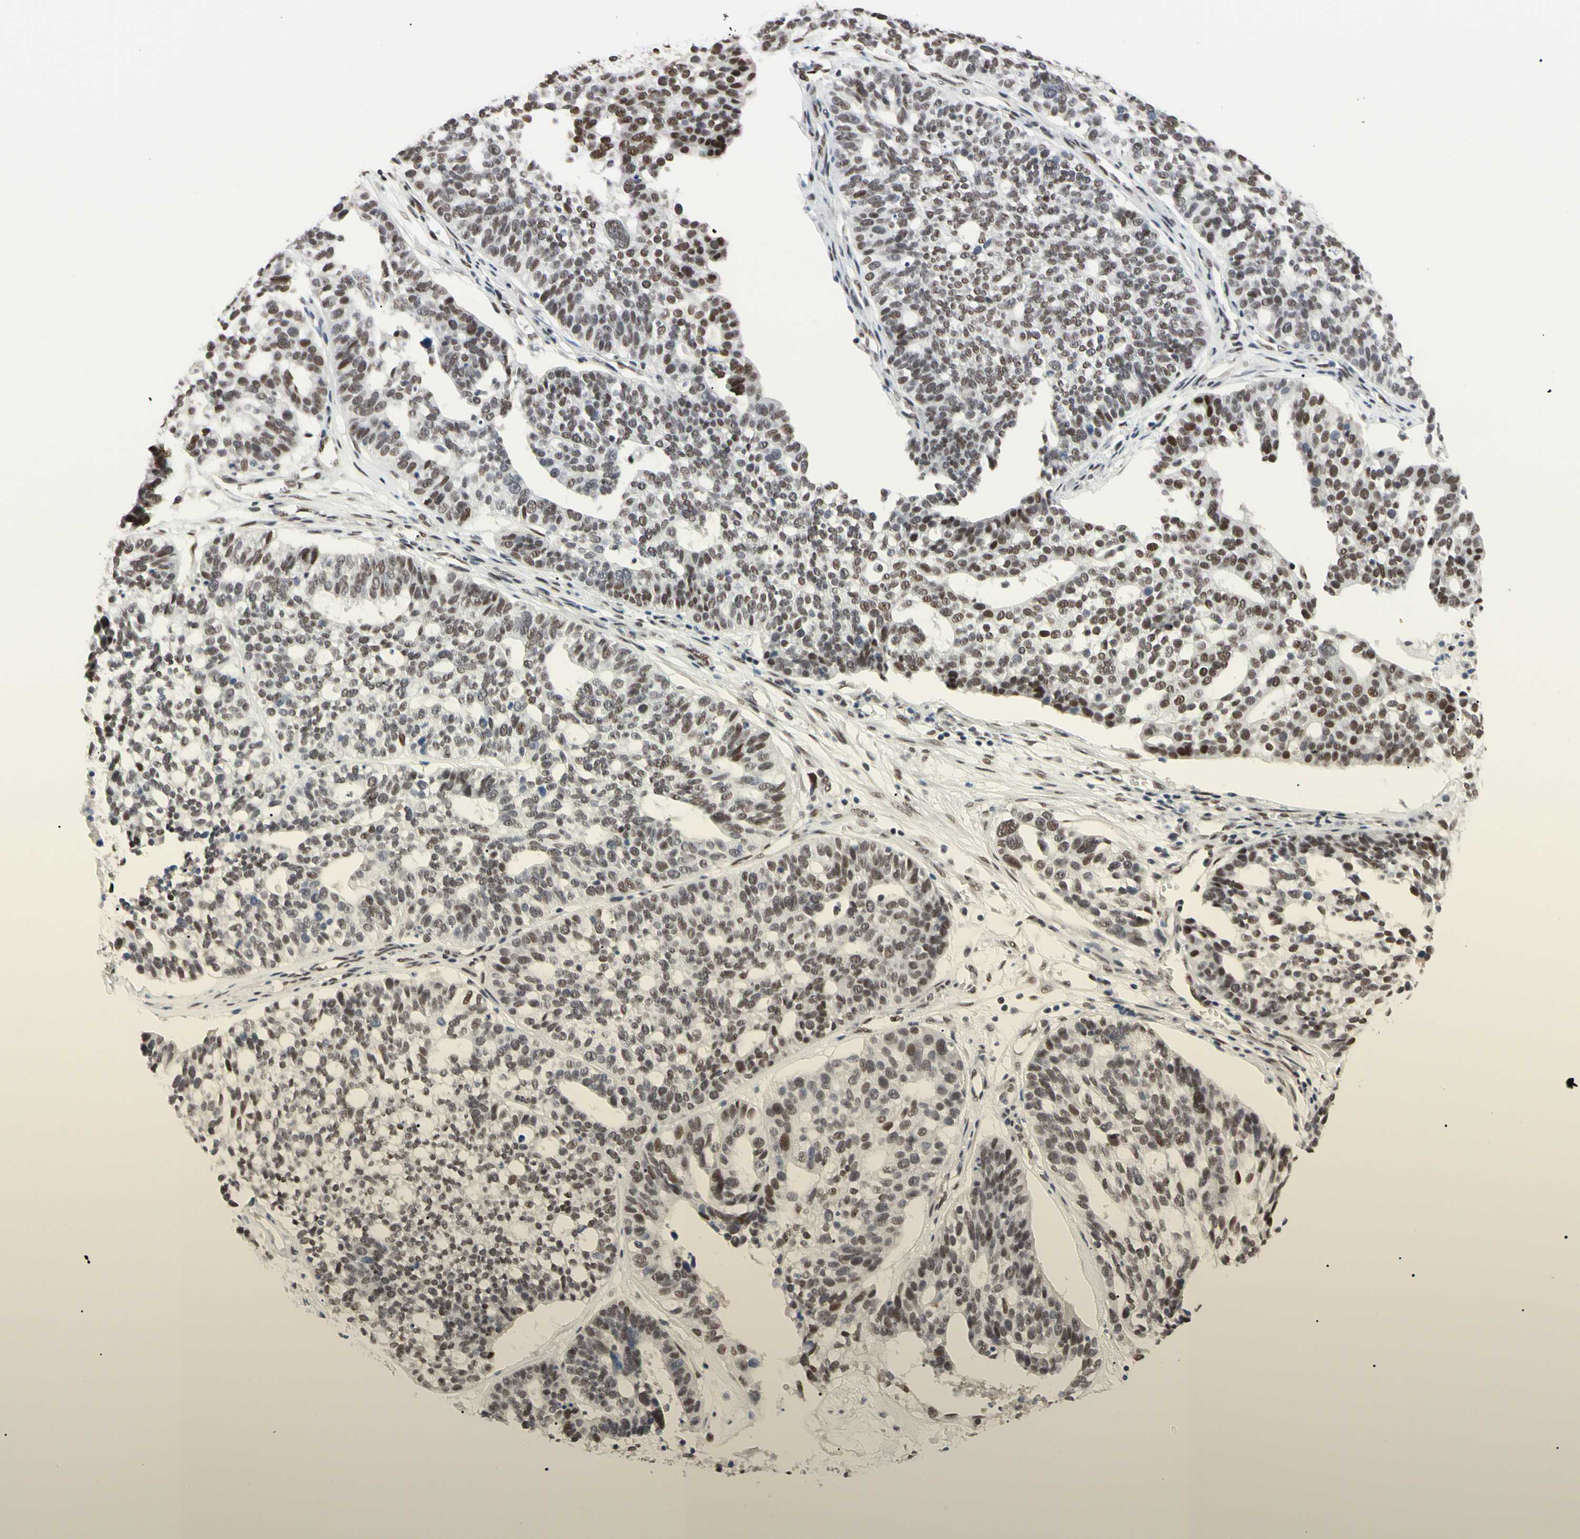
{"staining": {"intensity": "moderate", "quantity": ">75%", "location": "nuclear"}, "tissue": "ovarian cancer", "cell_type": "Tumor cells", "image_type": "cancer", "snomed": [{"axis": "morphology", "description": "Cystadenocarcinoma, serous, NOS"}, {"axis": "topography", "description": "Ovary"}], "caption": "Serous cystadenocarcinoma (ovarian) stained for a protein displays moderate nuclear positivity in tumor cells. The staining was performed using DAB (3,3'-diaminobenzidine) to visualize the protein expression in brown, while the nuclei were stained in blue with hematoxylin (Magnification: 20x).", "gene": "FAM98B", "patient": {"sex": "female", "age": 59}}